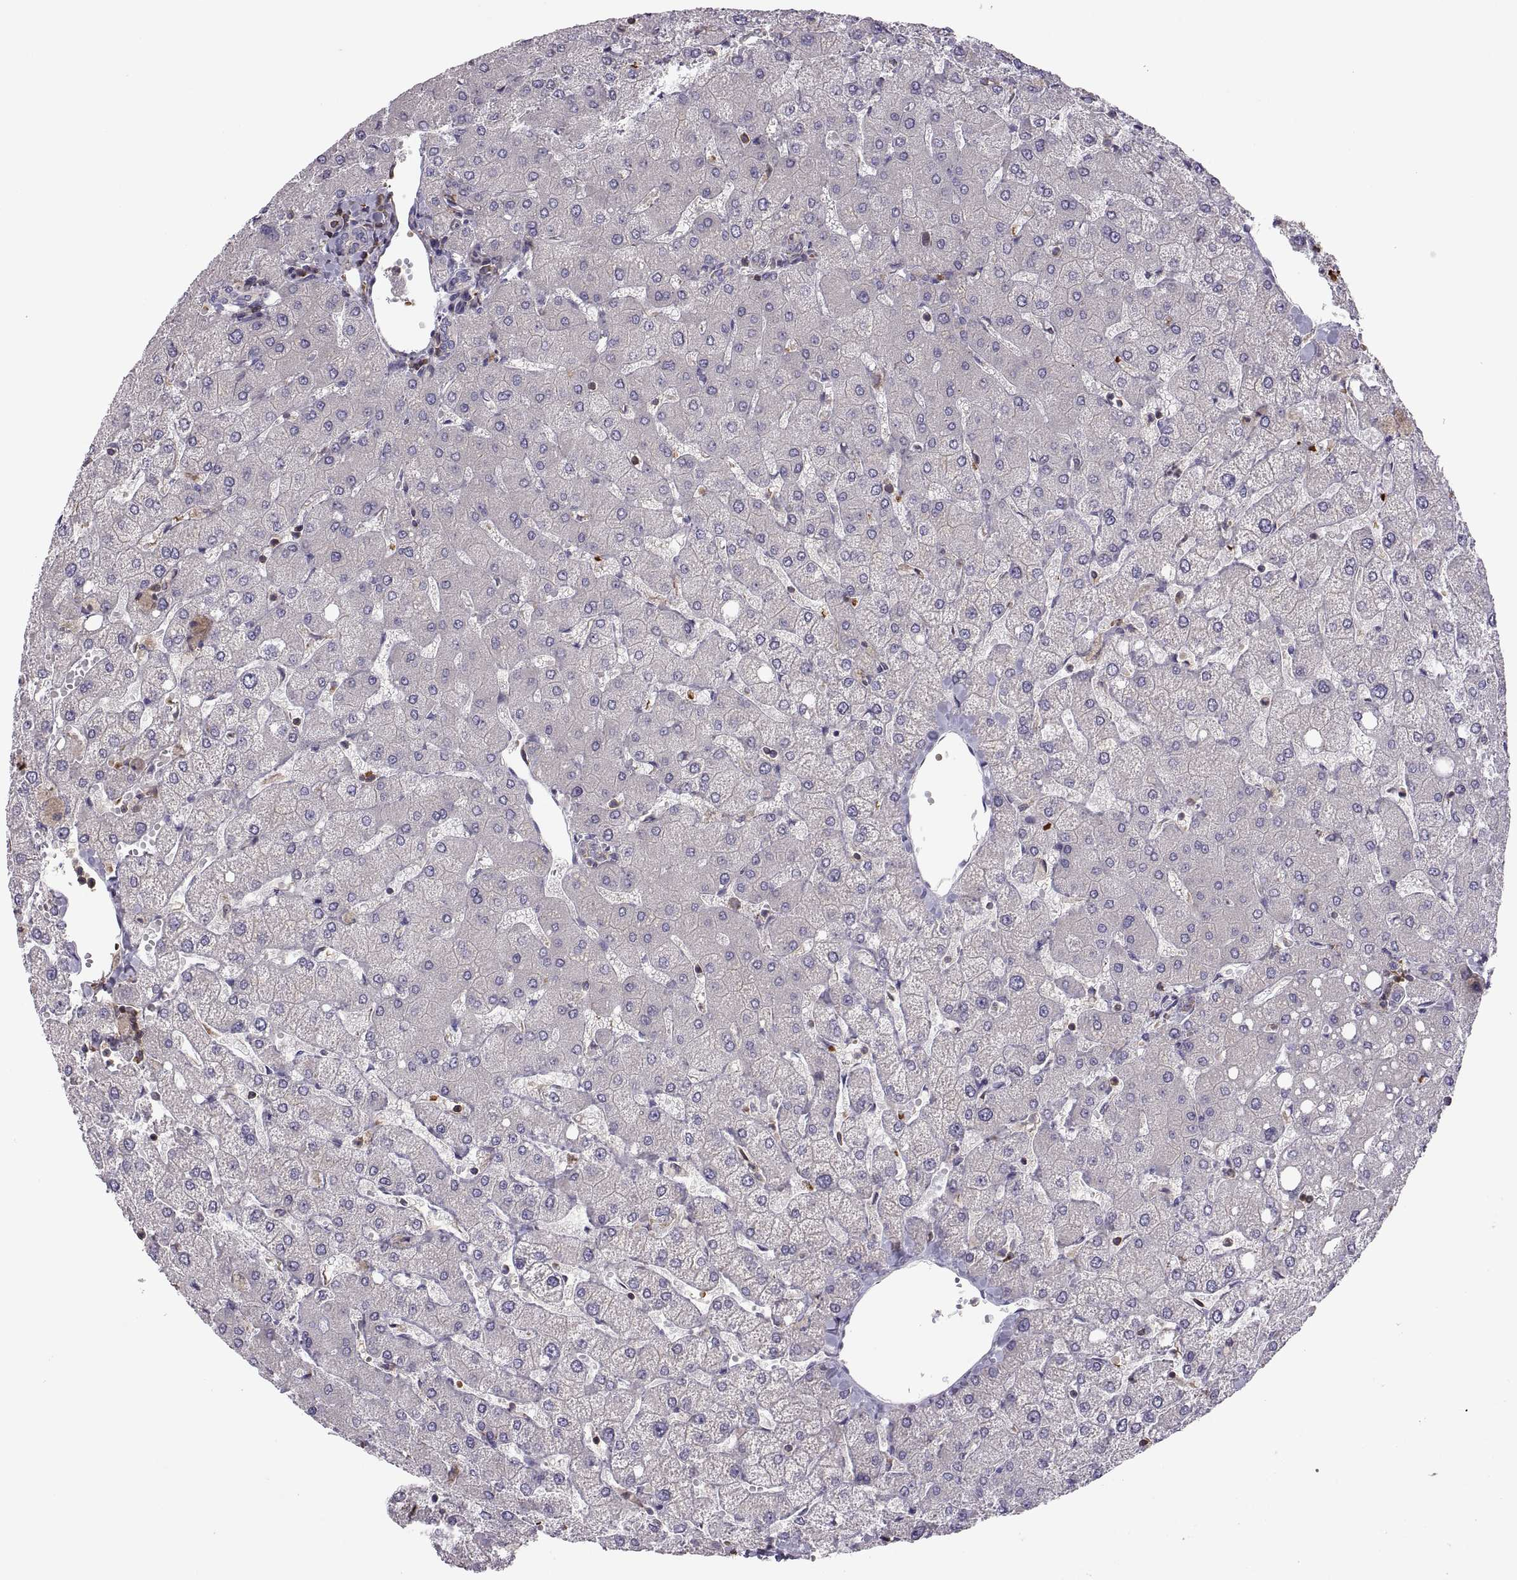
{"staining": {"intensity": "negative", "quantity": "none", "location": "none"}, "tissue": "liver", "cell_type": "Cholangiocytes", "image_type": "normal", "snomed": [{"axis": "morphology", "description": "Normal tissue, NOS"}, {"axis": "topography", "description": "Liver"}], "caption": "Photomicrograph shows no protein positivity in cholangiocytes of benign liver. (DAB IHC with hematoxylin counter stain).", "gene": "SPATA32", "patient": {"sex": "female", "age": 54}}